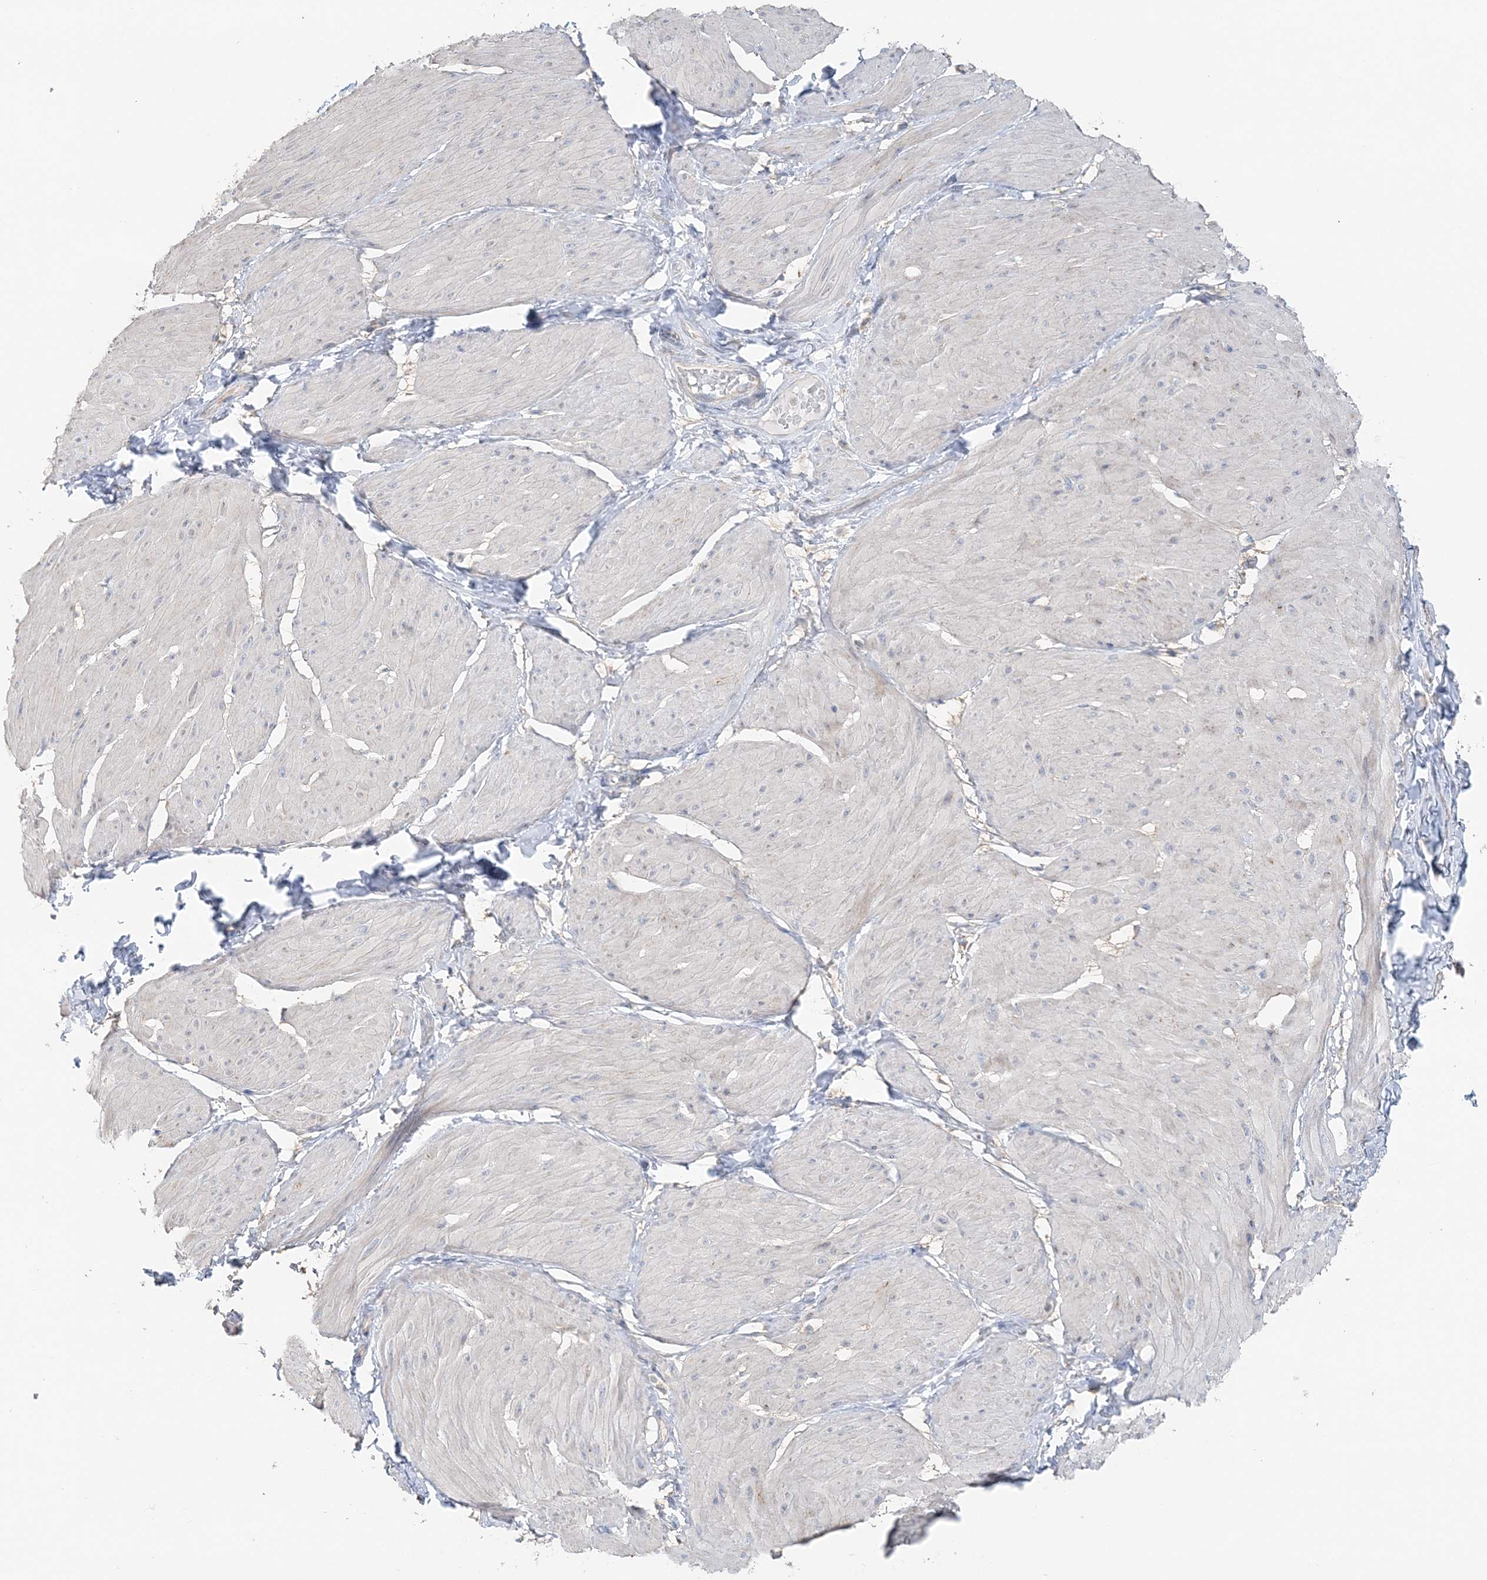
{"staining": {"intensity": "negative", "quantity": "none", "location": "none"}, "tissue": "smooth muscle", "cell_type": "Smooth muscle cells", "image_type": "normal", "snomed": [{"axis": "morphology", "description": "Urothelial carcinoma, High grade"}, {"axis": "topography", "description": "Urinary bladder"}], "caption": "An IHC micrograph of unremarkable smooth muscle is shown. There is no staining in smooth muscle cells of smooth muscle. The staining is performed using DAB brown chromogen with nuclei counter-stained in using hematoxylin.", "gene": "TBC1D5", "patient": {"sex": "male", "age": 46}}